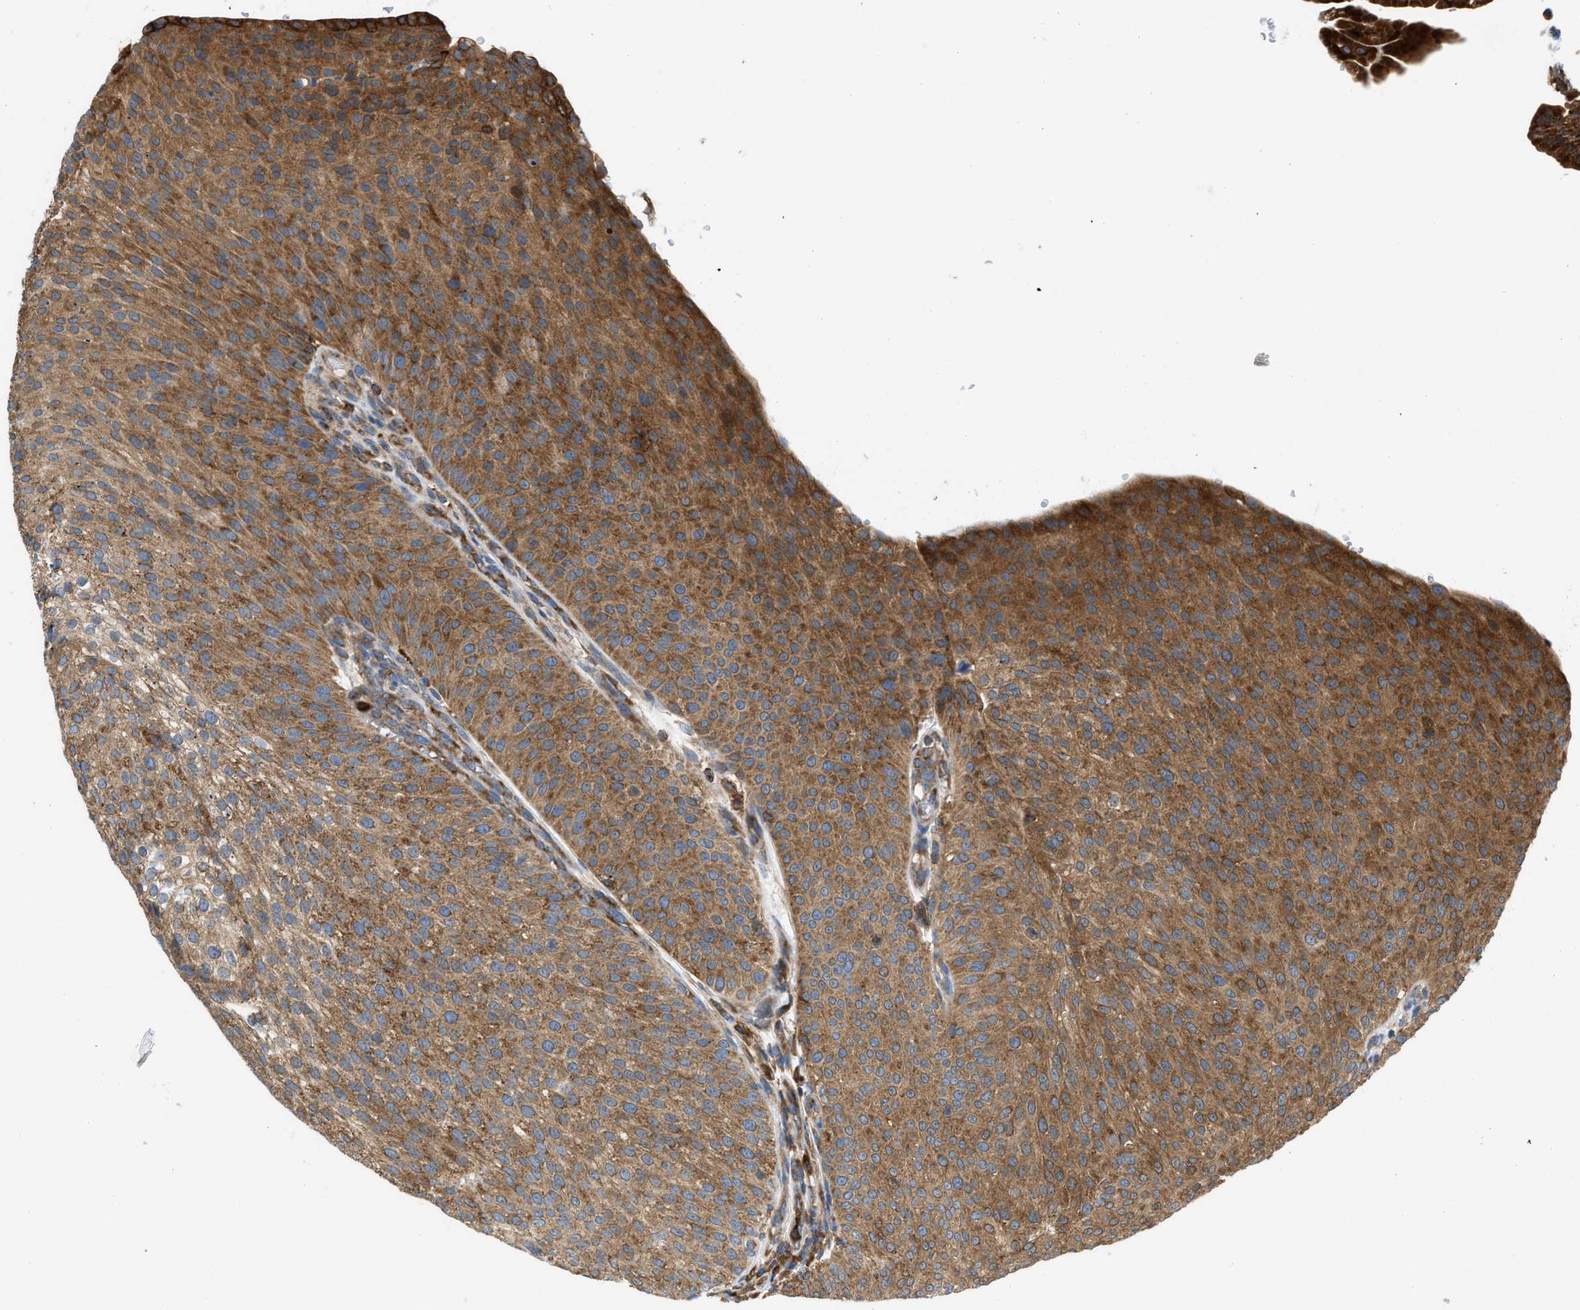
{"staining": {"intensity": "moderate", "quantity": ">75%", "location": "cytoplasmic/membranous"}, "tissue": "urothelial cancer", "cell_type": "Tumor cells", "image_type": "cancer", "snomed": [{"axis": "morphology", "description": "Urothelial carcinoma, Low grade"}, {"axis": "topography", "description": "Smooth muscle"}, {"axis": "topography", "description": "Urinary bladder"}], "caption": "High-power microscopy captured an immunohistochemistry photomicrograph of urothelial cancer, revealing moderate cytoplasmic/membranous staining in approximately >75% of tumor cells. The protein of interest is stained brown, and the nuclei are stained in blue (DAB (3,3'-diaminobenzidine) IHC with brightfield microscopy, high magnification).", "gene": "GPAT4", "patient": {"sex": "male", "age": 60}}